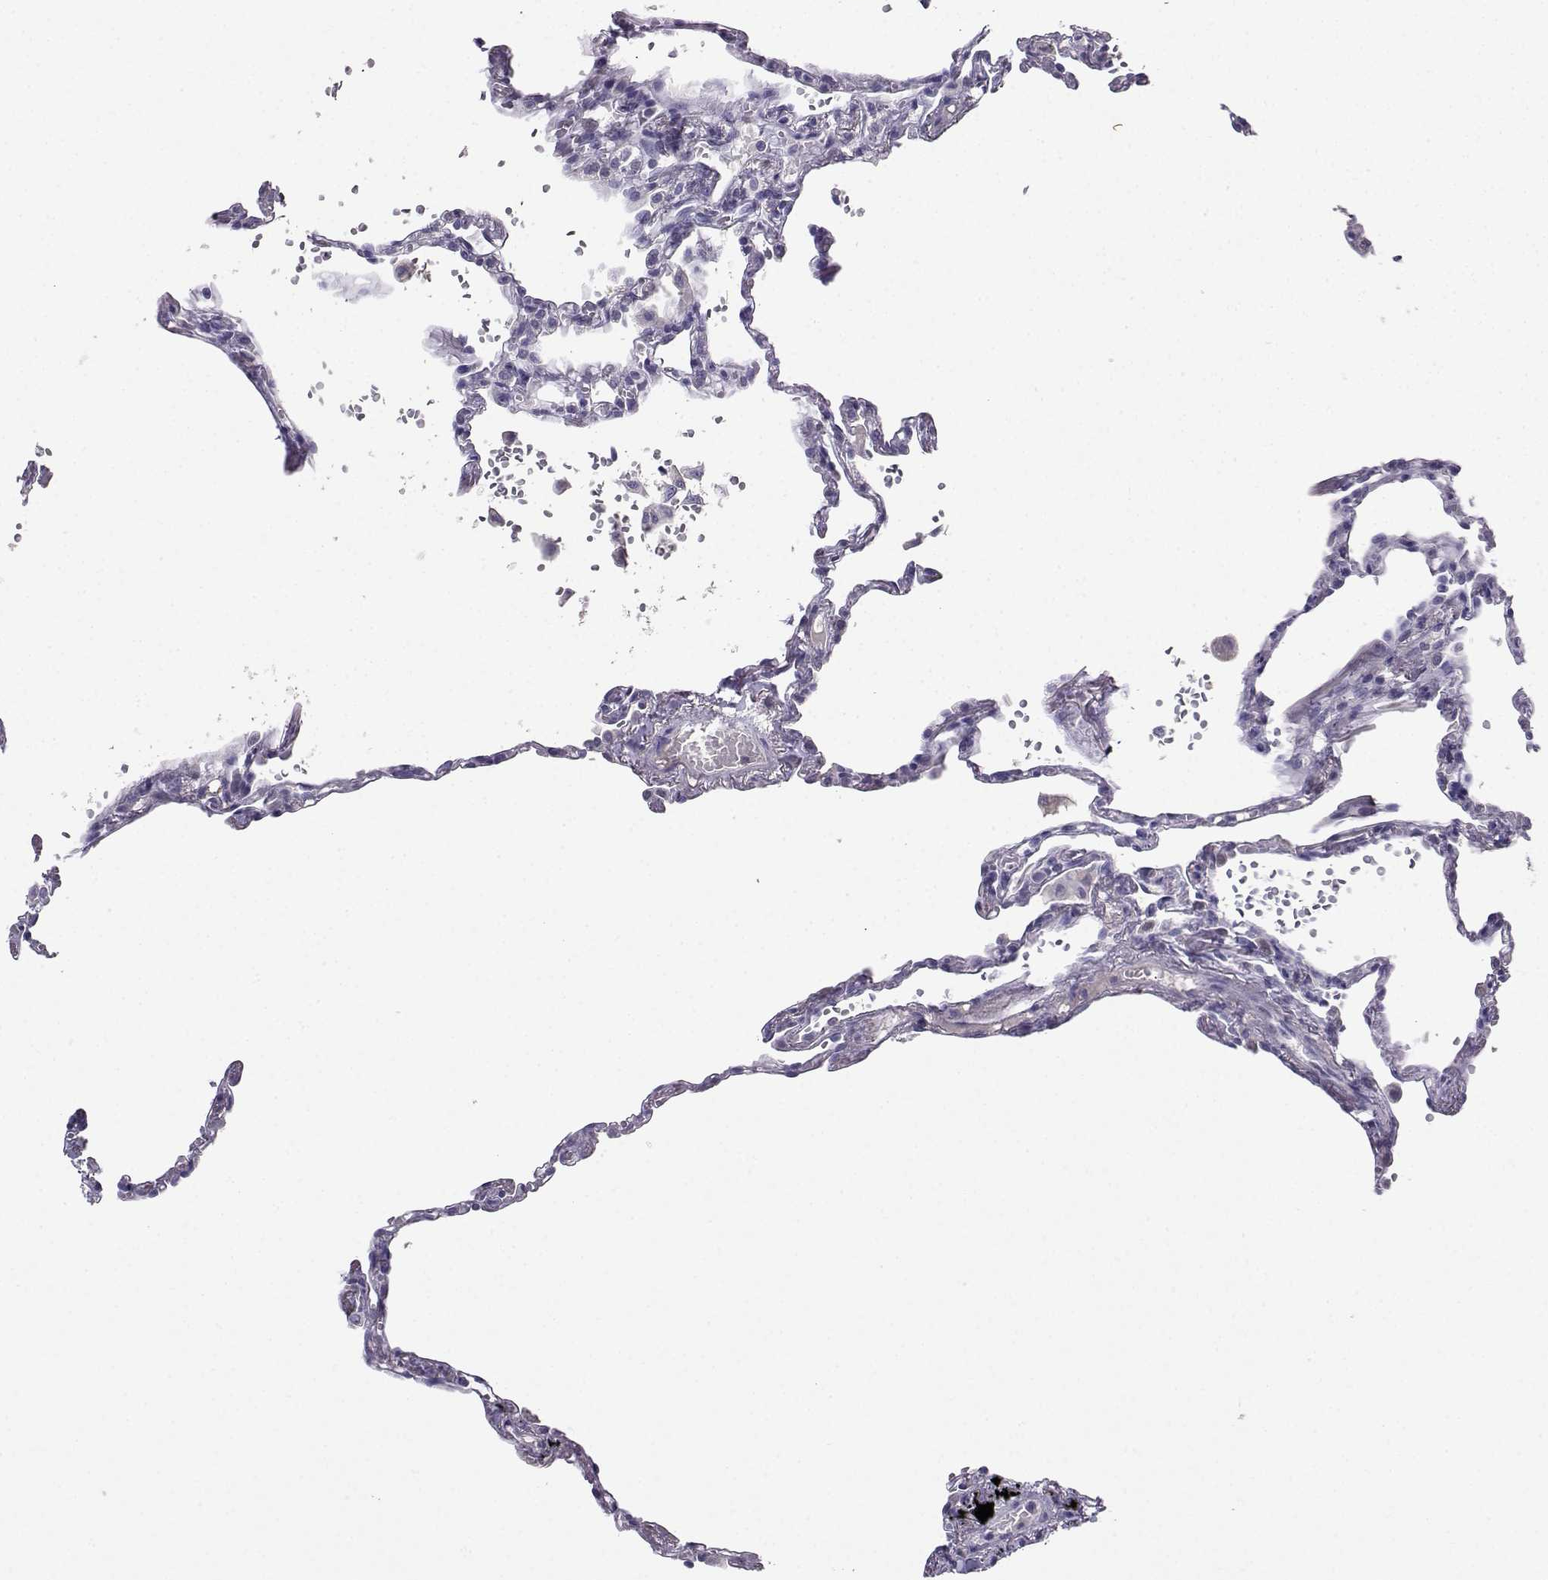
{"staining": {"intensity": "negative", "quantity": "none", "location": "none"}, "tissue": "lung", "cell_type": "Alveolar cells", "image_type": "normal", "snomed": [{"axis": "morphology", "description": "Normal tissue, NOS"}, {"axis": "topography", "description": "Lung"}], "caption": "The image exhibits no significant positivity in alveolar cells of lung.", "gene": "GRIK4", "patient": {"sex": "male", "age": 78}}